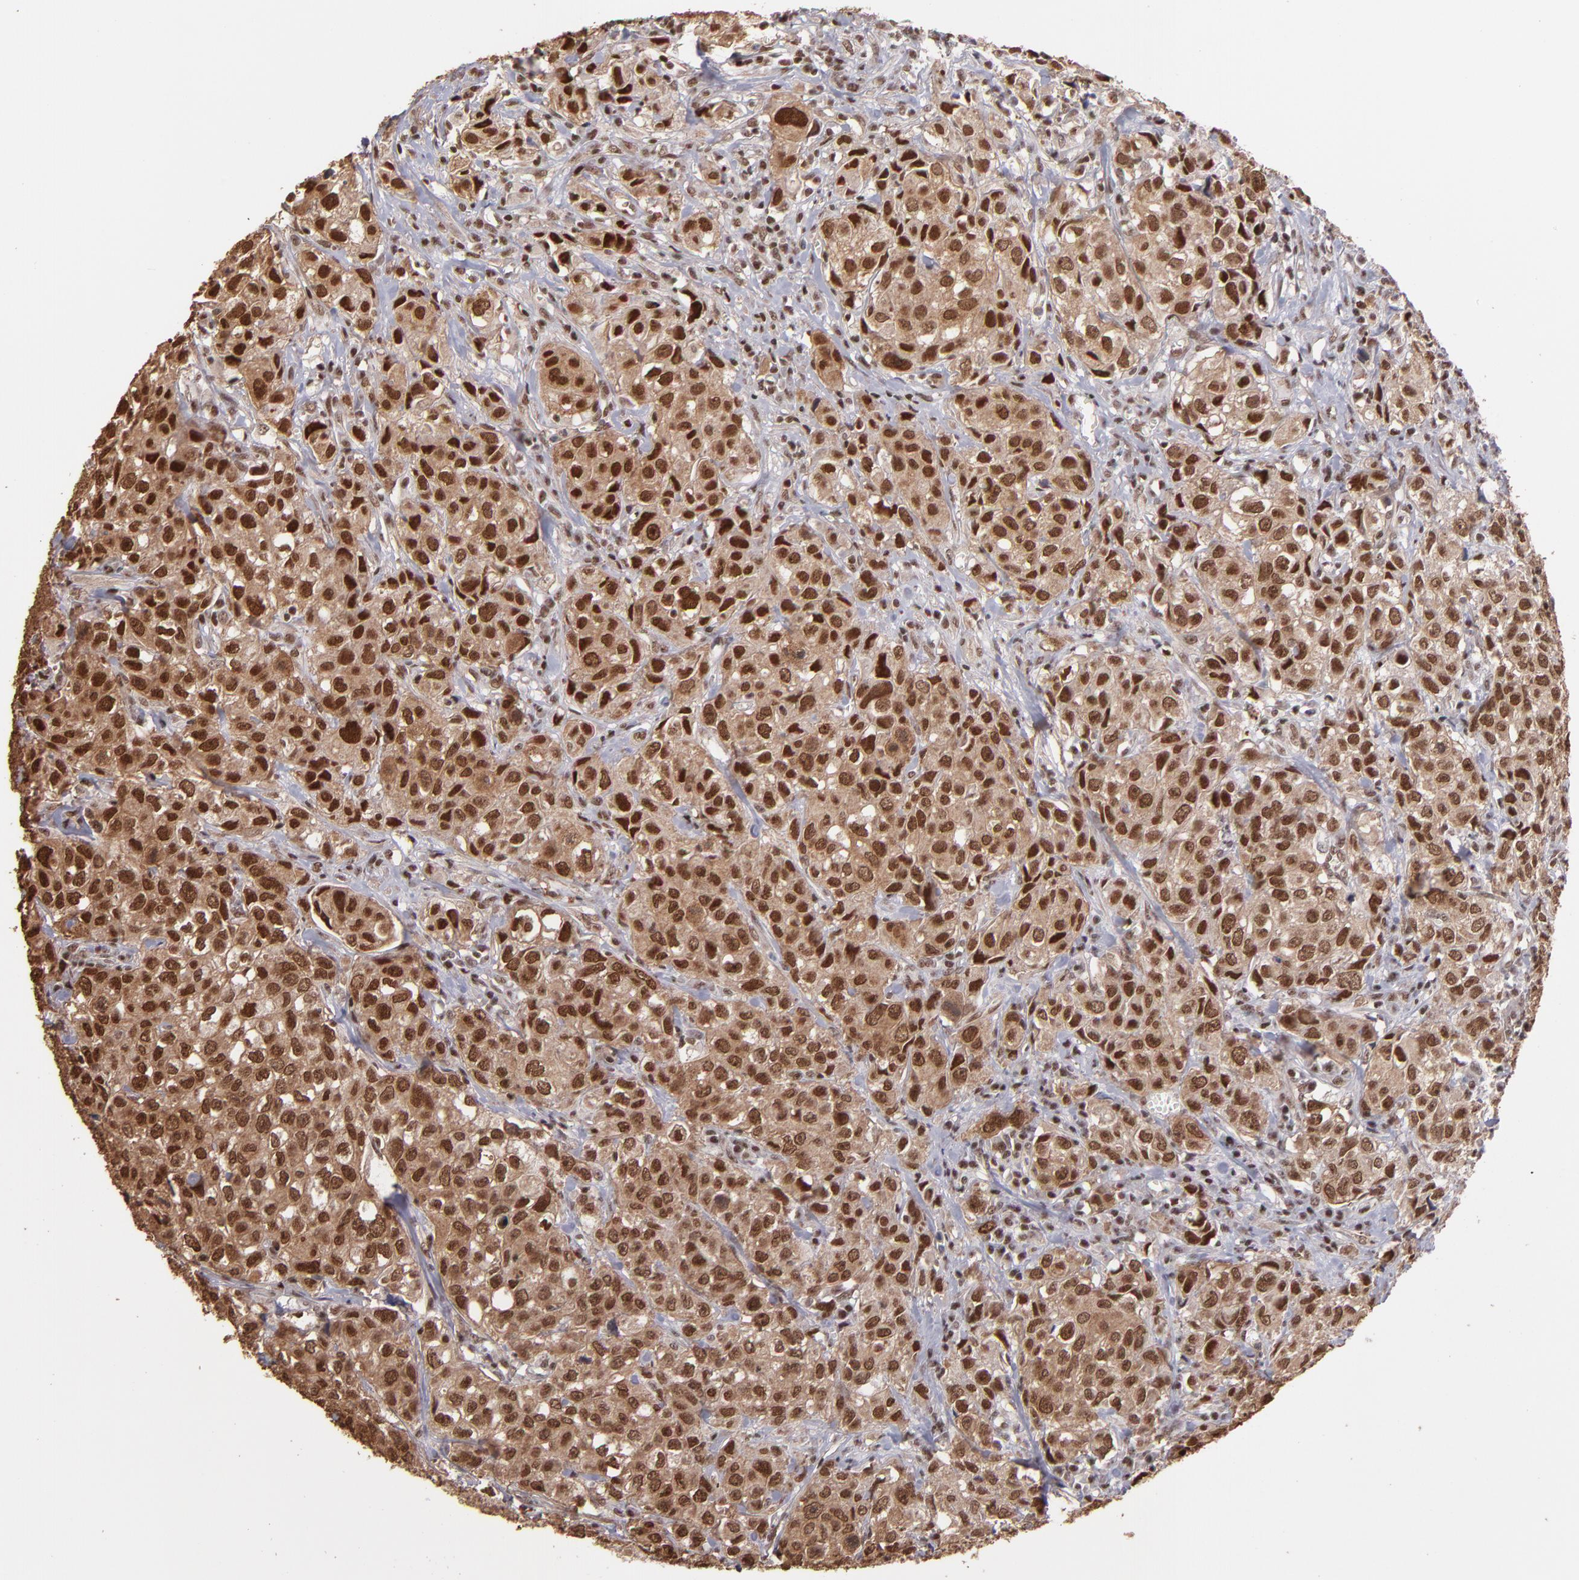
{"staining": {"intensity": "strong", "quantity": ">75%", "location": "cytoplasmic/membranous,nuclear"}, "tissue": "urothelial cancer", "cell_type": "Tumor cells", "image_type": "cancer", "snomed": [{"axis": "morphology", "description": "Urothelial carcinoma, High grade"}, {"axis": "topography", "description": "Urinary bladder"}], "caption": "Strong cytoplasmic/membranous and nuclear protein positivity is identified in about >75% of tumor cells in urothelial cancer.", "gene": "TERF2", "patient": {"sex": "female", "age": 75}}